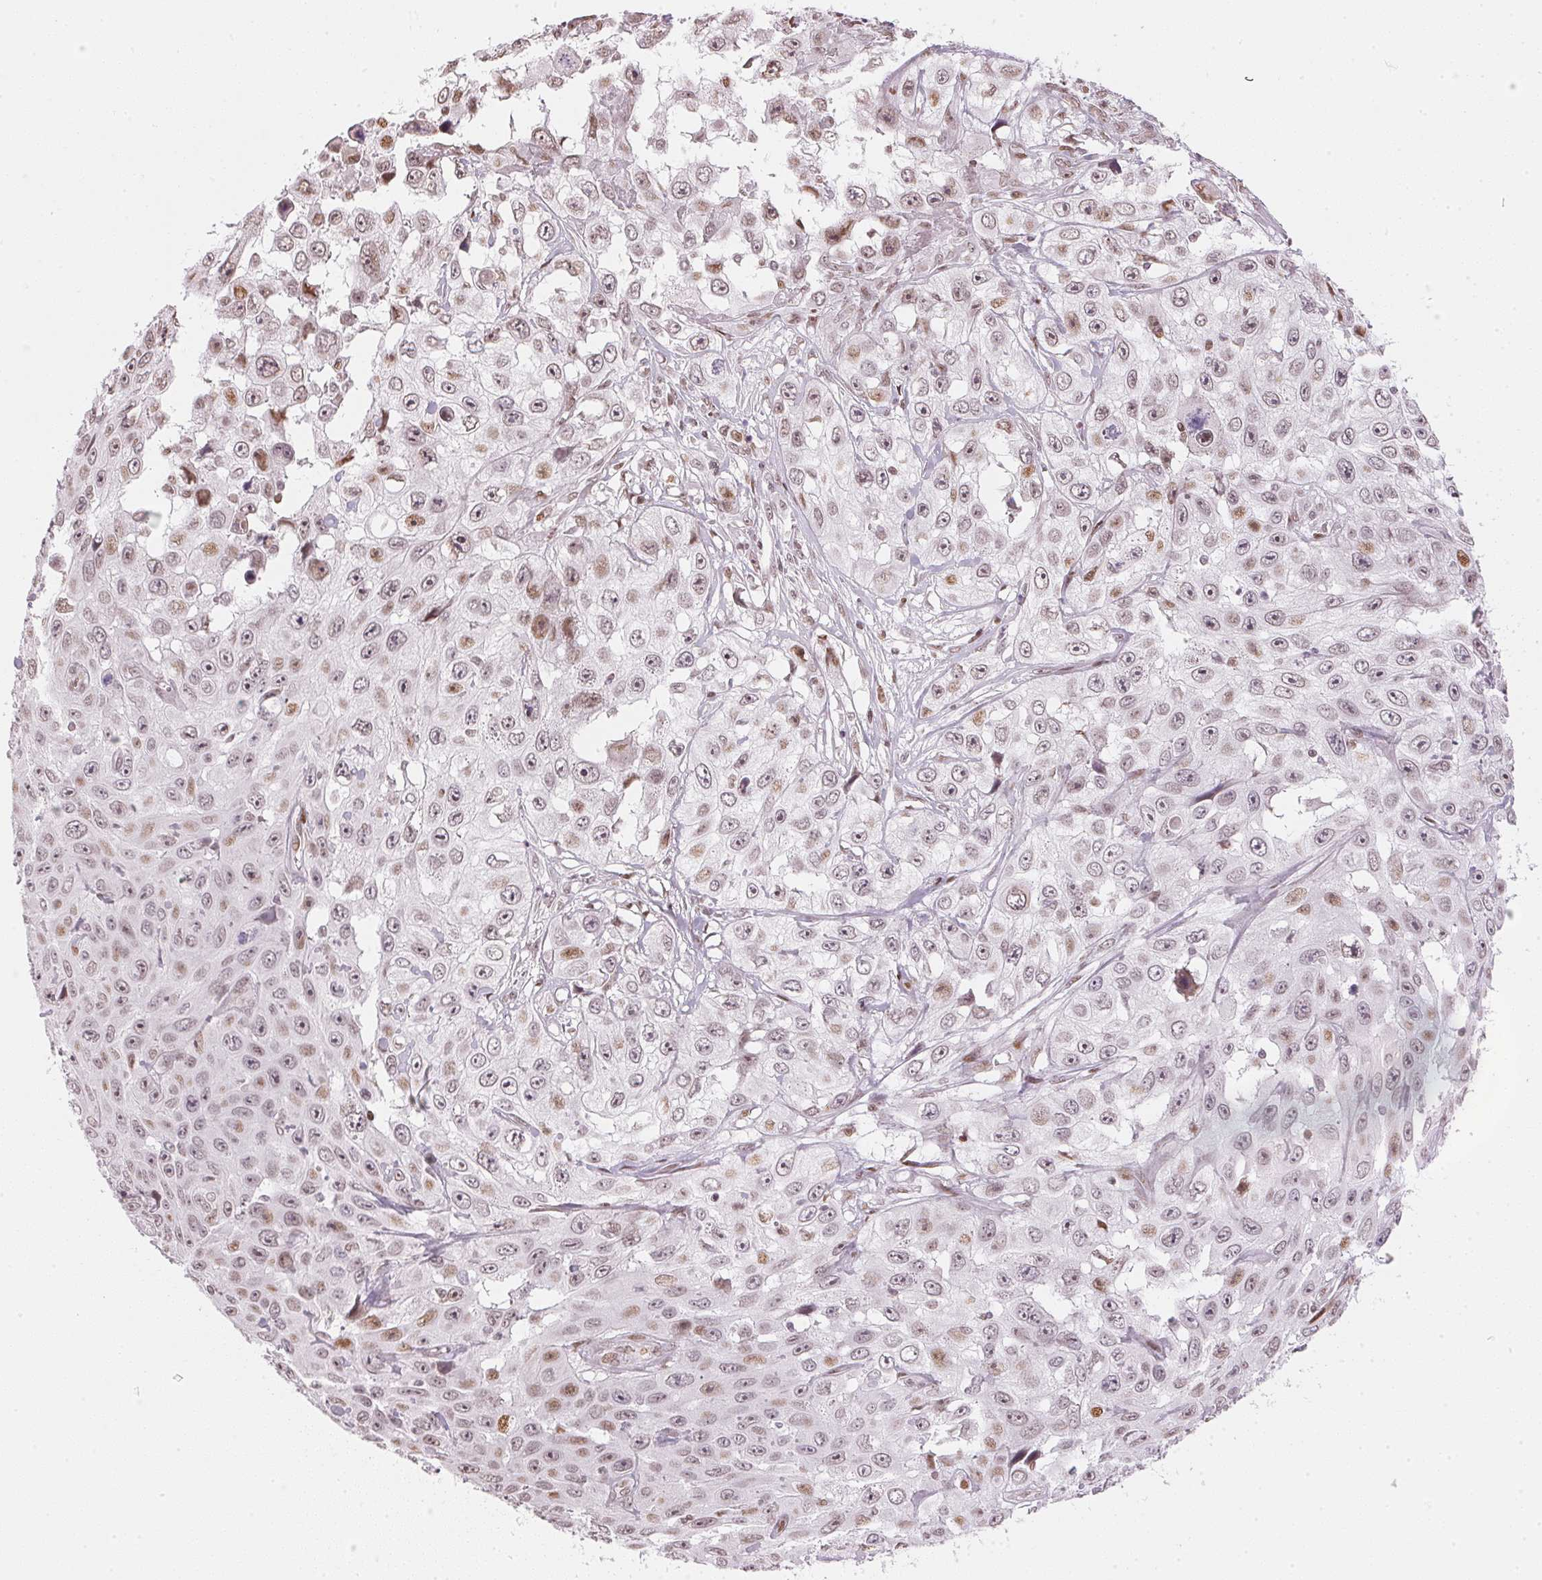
{"staining": {"intensity": "weak", "quantity": "<25%", "location": "nuclear"}, "tissue": "skin cancer", "cell_type": "Tumor cells", "image_type": "cancer", "snomed": [{"axis": "morphology", "description": "Squamous cell carcinoma, NOS"}, {"axis": "topography", "description": "Skin"}], "caption": "A photomicrograph of human skin cancer is negative for staining in tumor cells.", "gene": "KAT6A", "patient": {"sex": "male", "age": 82}}